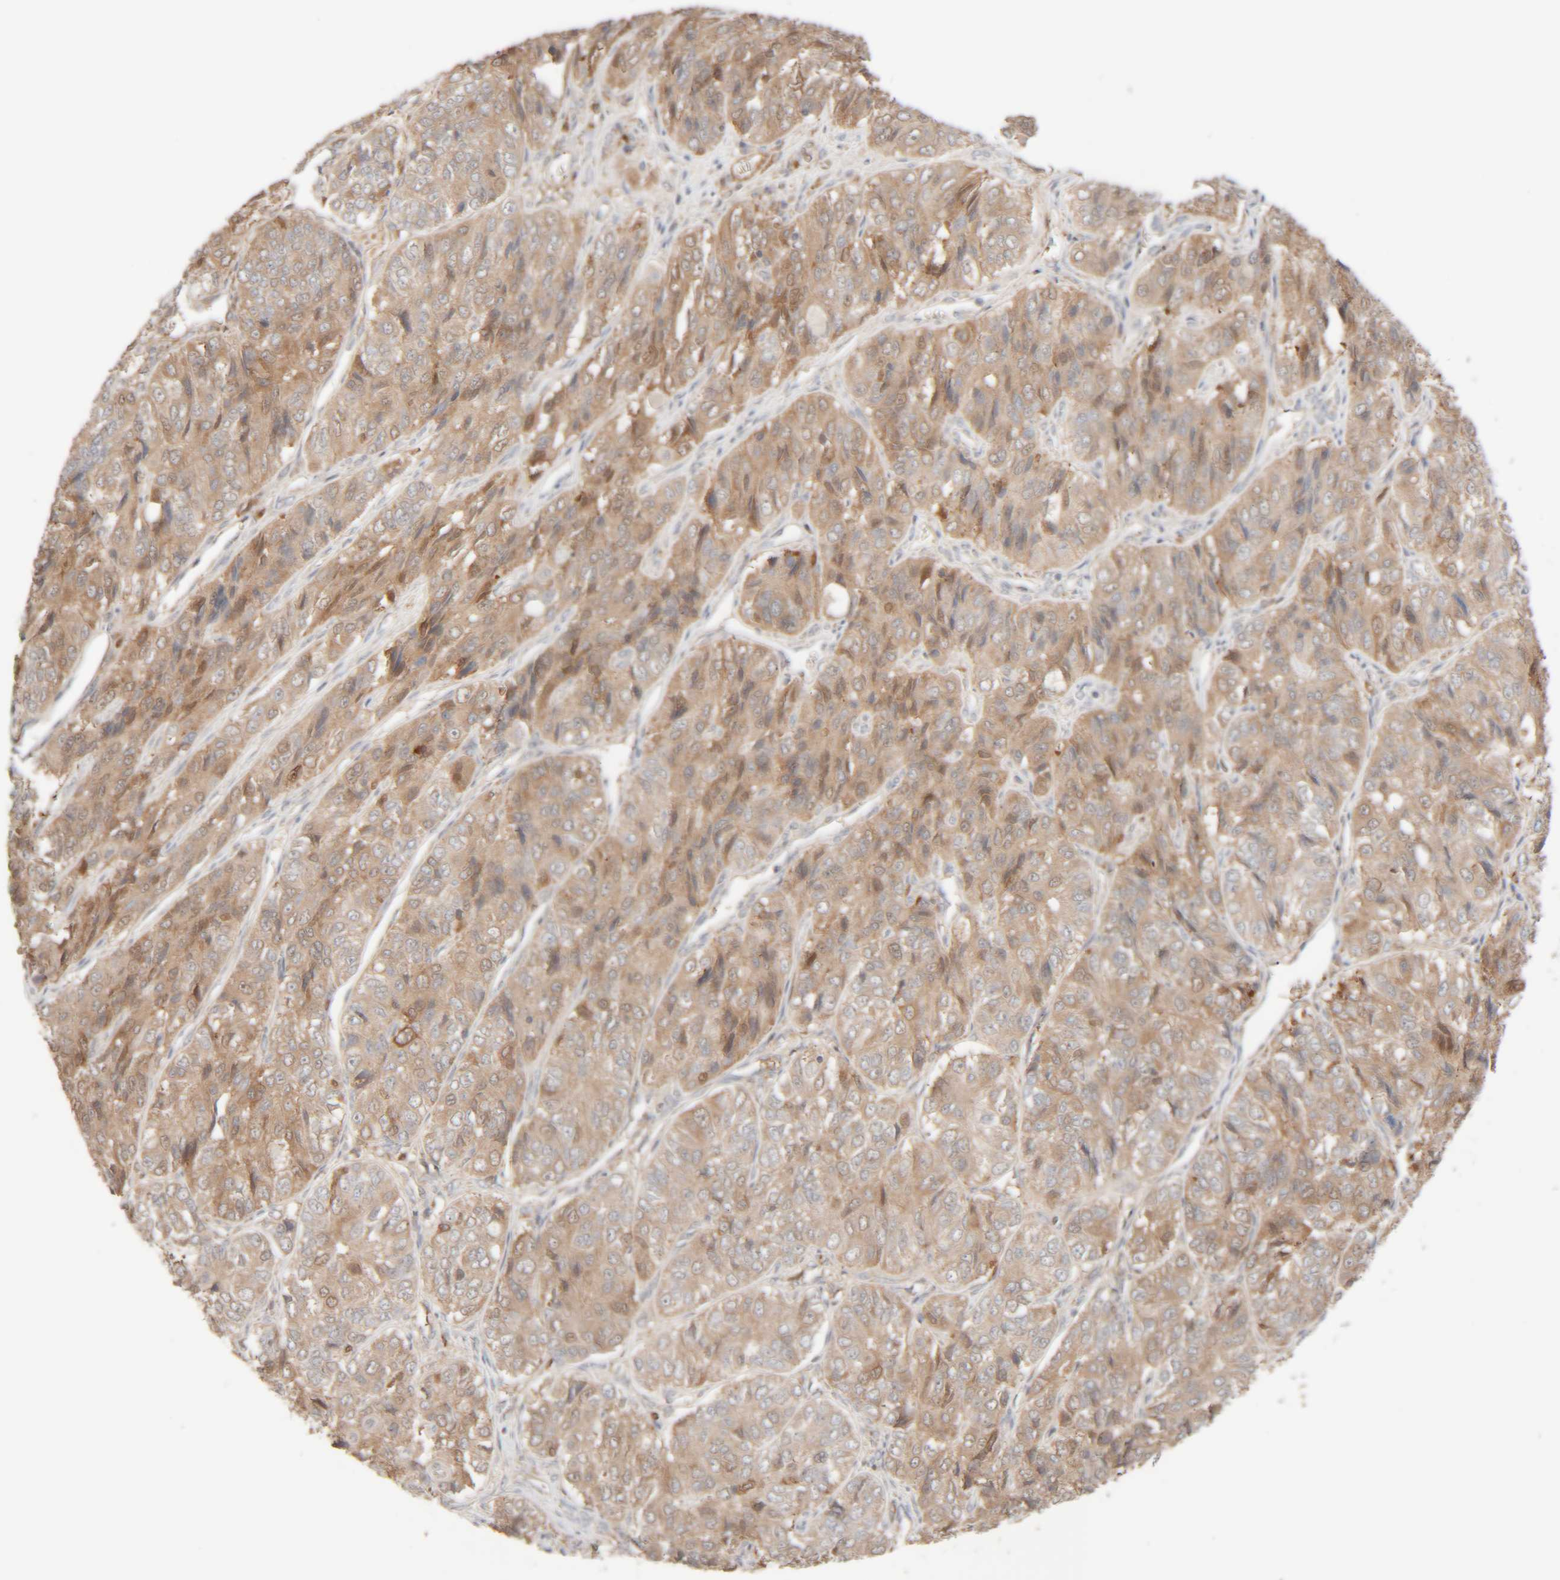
{"staining": {"intensity": "weak", "quantity": ">75%", "location": "cytoplasmic/membranous"}, "tissue": "ovarian cancer", "cell_type": "Tumor cells", "image_type": "cancer", "snomed": [{"axis": "morphology", "description": "Carcinoma, endometroid"}, {"axis": "topography", "description": "Ovary"}], "caption": "Brown immunohistochemical staining in human ovarian endometroid carcinoma demonstrates weak cytoplasmic/membranous positivity in approximately >75% of tumor cells.", "gene": "TMEM192", "patient": {"sex": "female", "age": 51}}